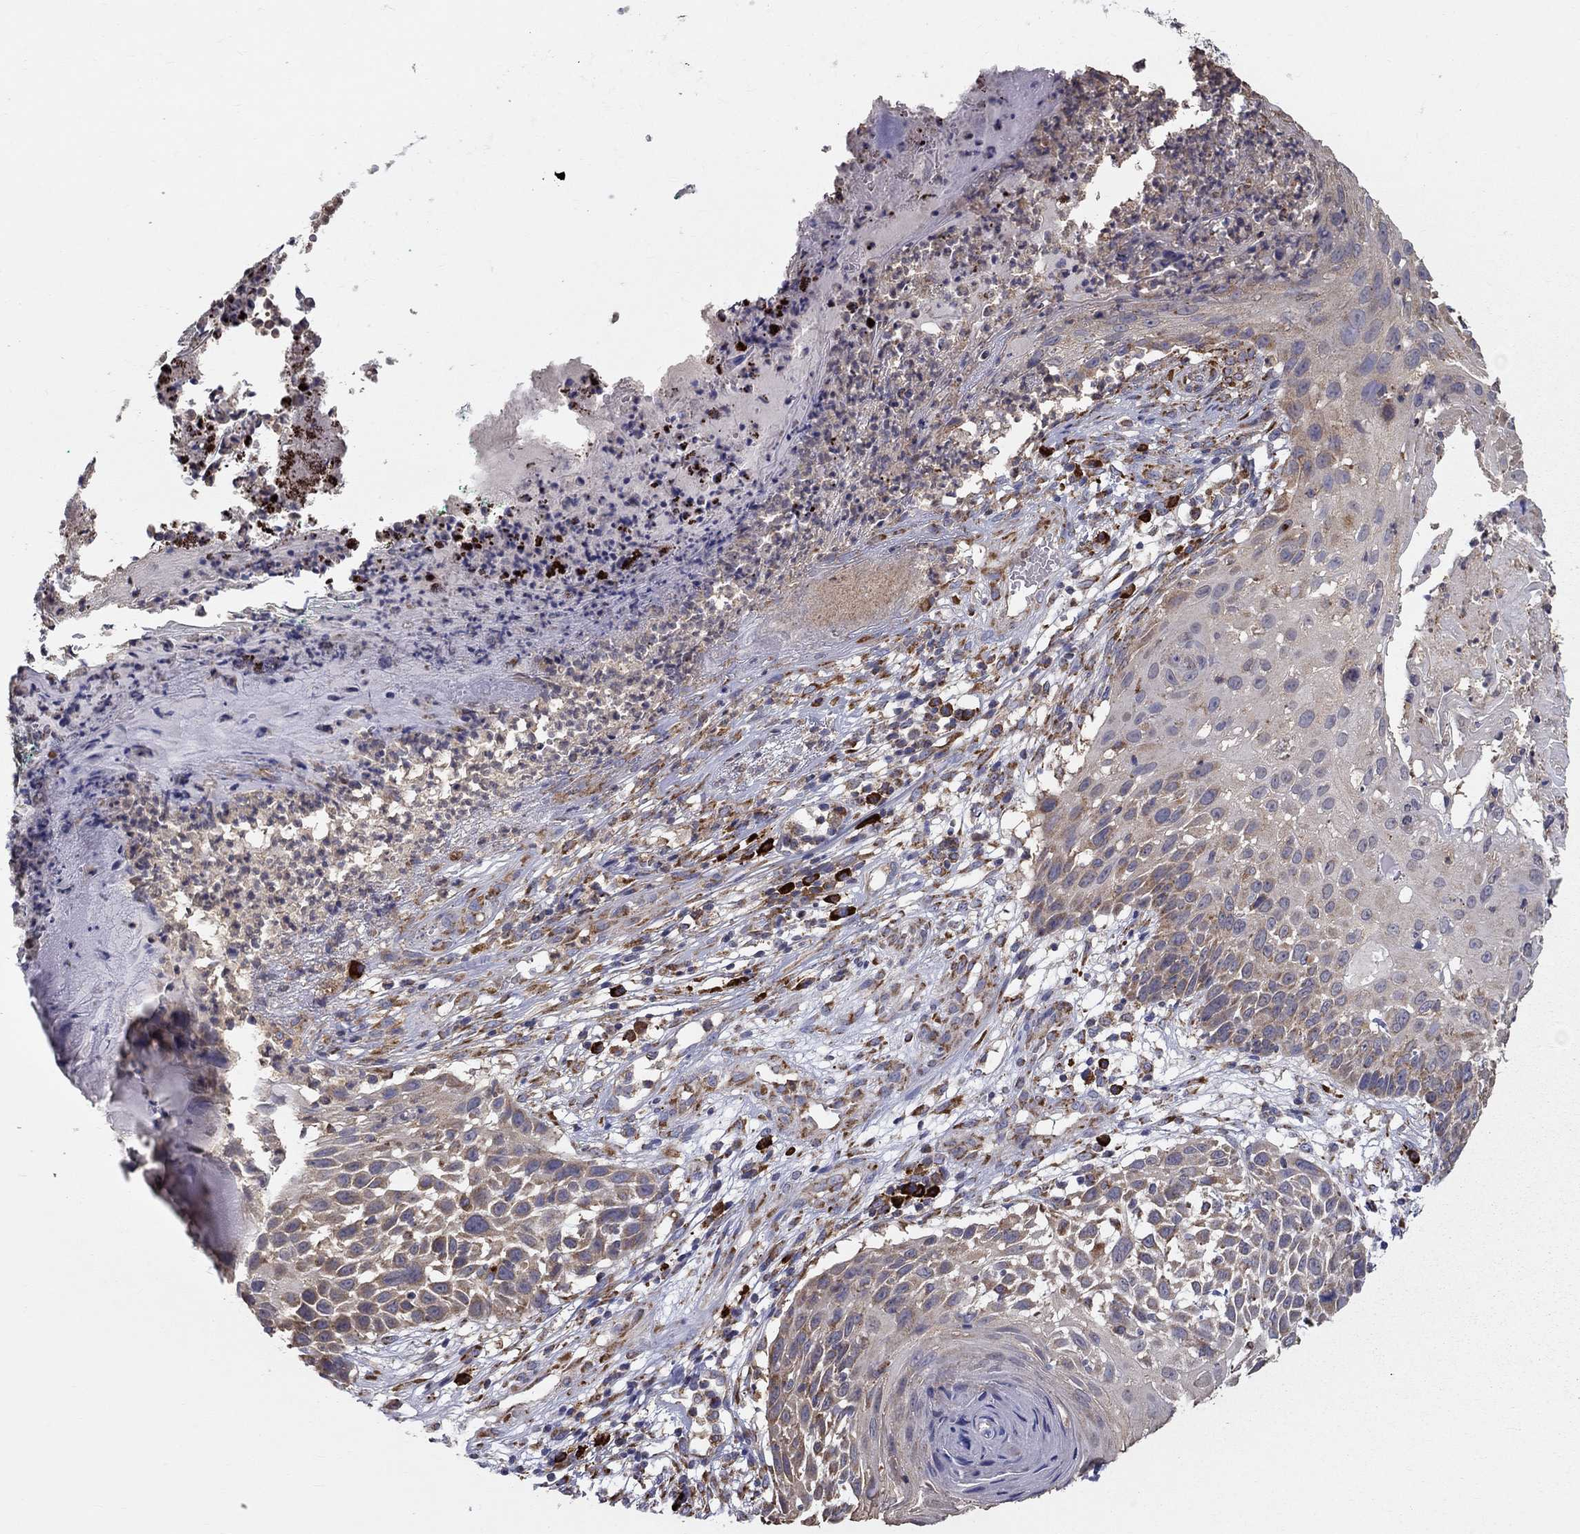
{"staining": {"intensity": "negative", "quantity": "none", "location": "none"}, "tissue": "skin cancer", "cell_type": "Tumor cells", "image_type": "cancer", "snomed": [{"axis": "morphology", "description": "Squamous cell carcinoma, NOS"}, {"axis": "topography", "description": "Skin"}], "caption": "Protein analysis of squamous cell carcinoma (skin) shows no significant positivity in tumor cells.", "gene": "PRDX4", "patient": {"sex": "male", "age": 92}}